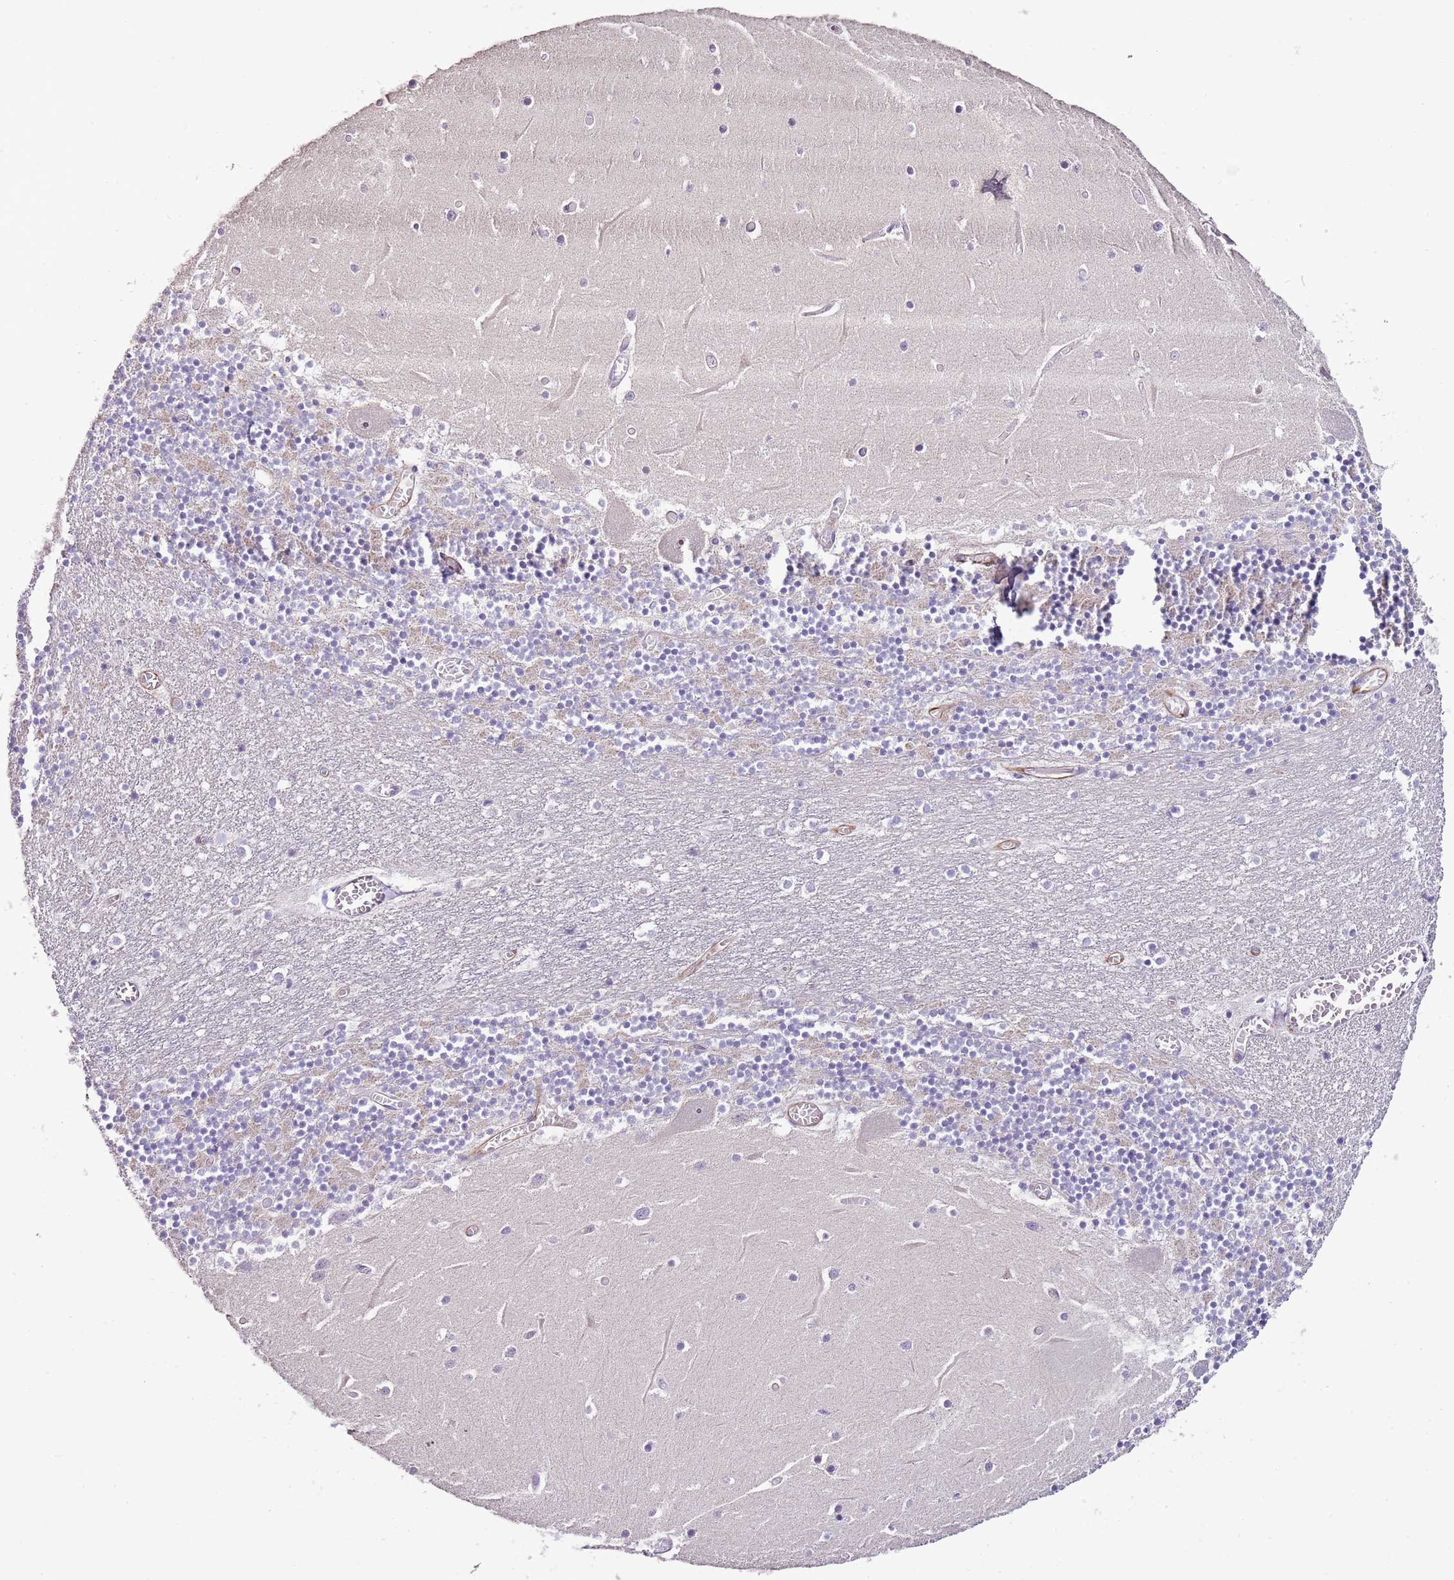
{"staining": {"intensity": "negative", "quantity": "none", "location": "none"}, "tissue": "cerebellum", "cell_type": "Cells in granular layer", "image_type": "normal", "snomed": [{"axis": "morphology", "description": "Normal tissue, NOS"}, {"axis": "topography", "description": "Cerebellum"}], "caption": "An image of cerebellum stained for a protein reveals no brown staining in cells in granular layer.", "gene": "ZNF786", "patient": {"sex": "female", "age": 28}}